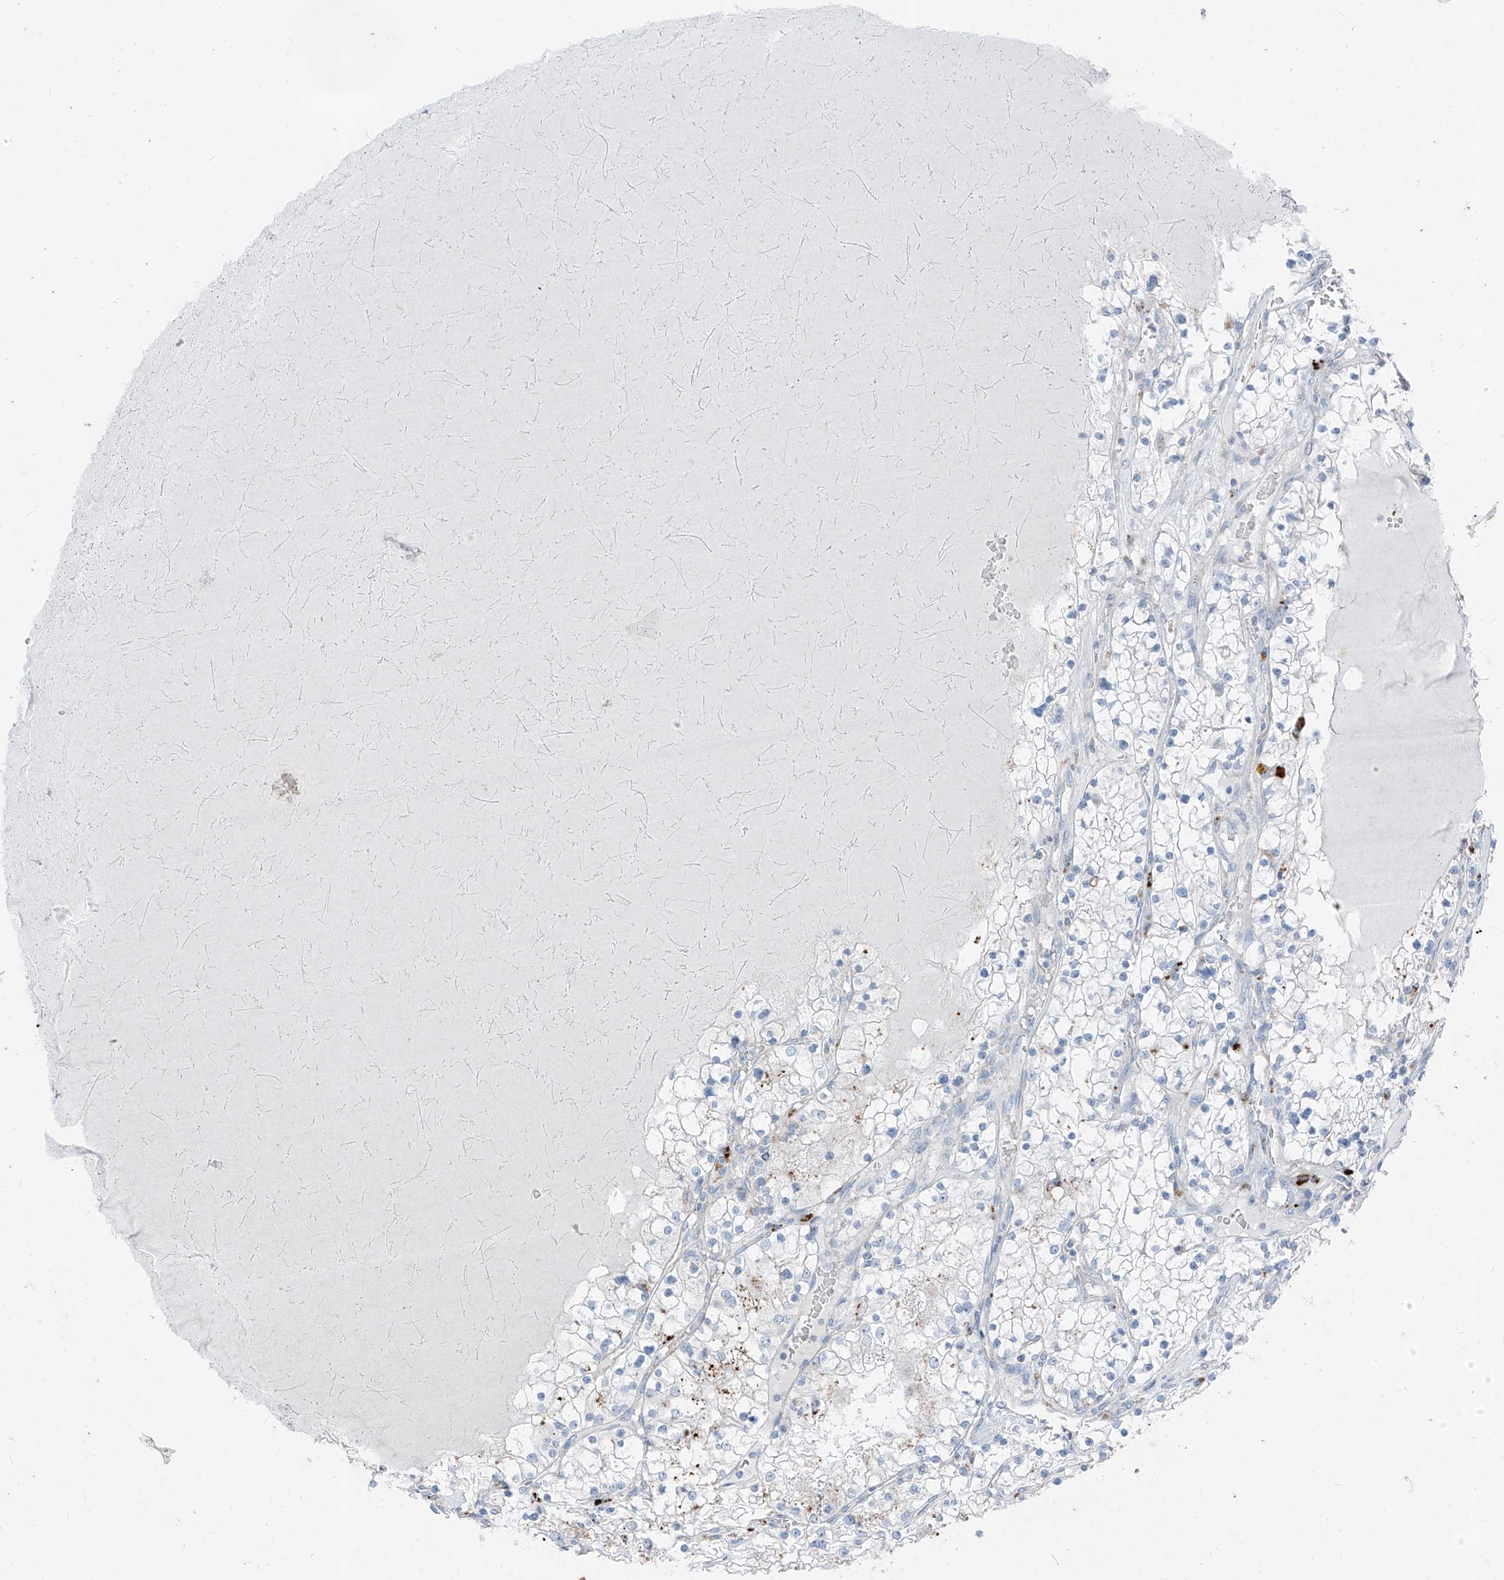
{"staining": {"intensity": "negative", "quantity": "none", "location": "none"}, "tissue": "renal cancer", "cell_type": "Tumor cells", "image_type": "cancer", "snomed": [{"axis": "morphology", "description": "Normal tissue, NOS"}, {"axis": "morphology", "description": "Adenocarcinoma, NOS"}, {"axis": "topography", "description": "Kidney"}], "caption": "Adenocarcinoma (renal) was stained to show a protein in brown. There is no significant expression in tumor cells.", "gene": "GPR137C", "patient": {"sex": "male", "age": 68}}